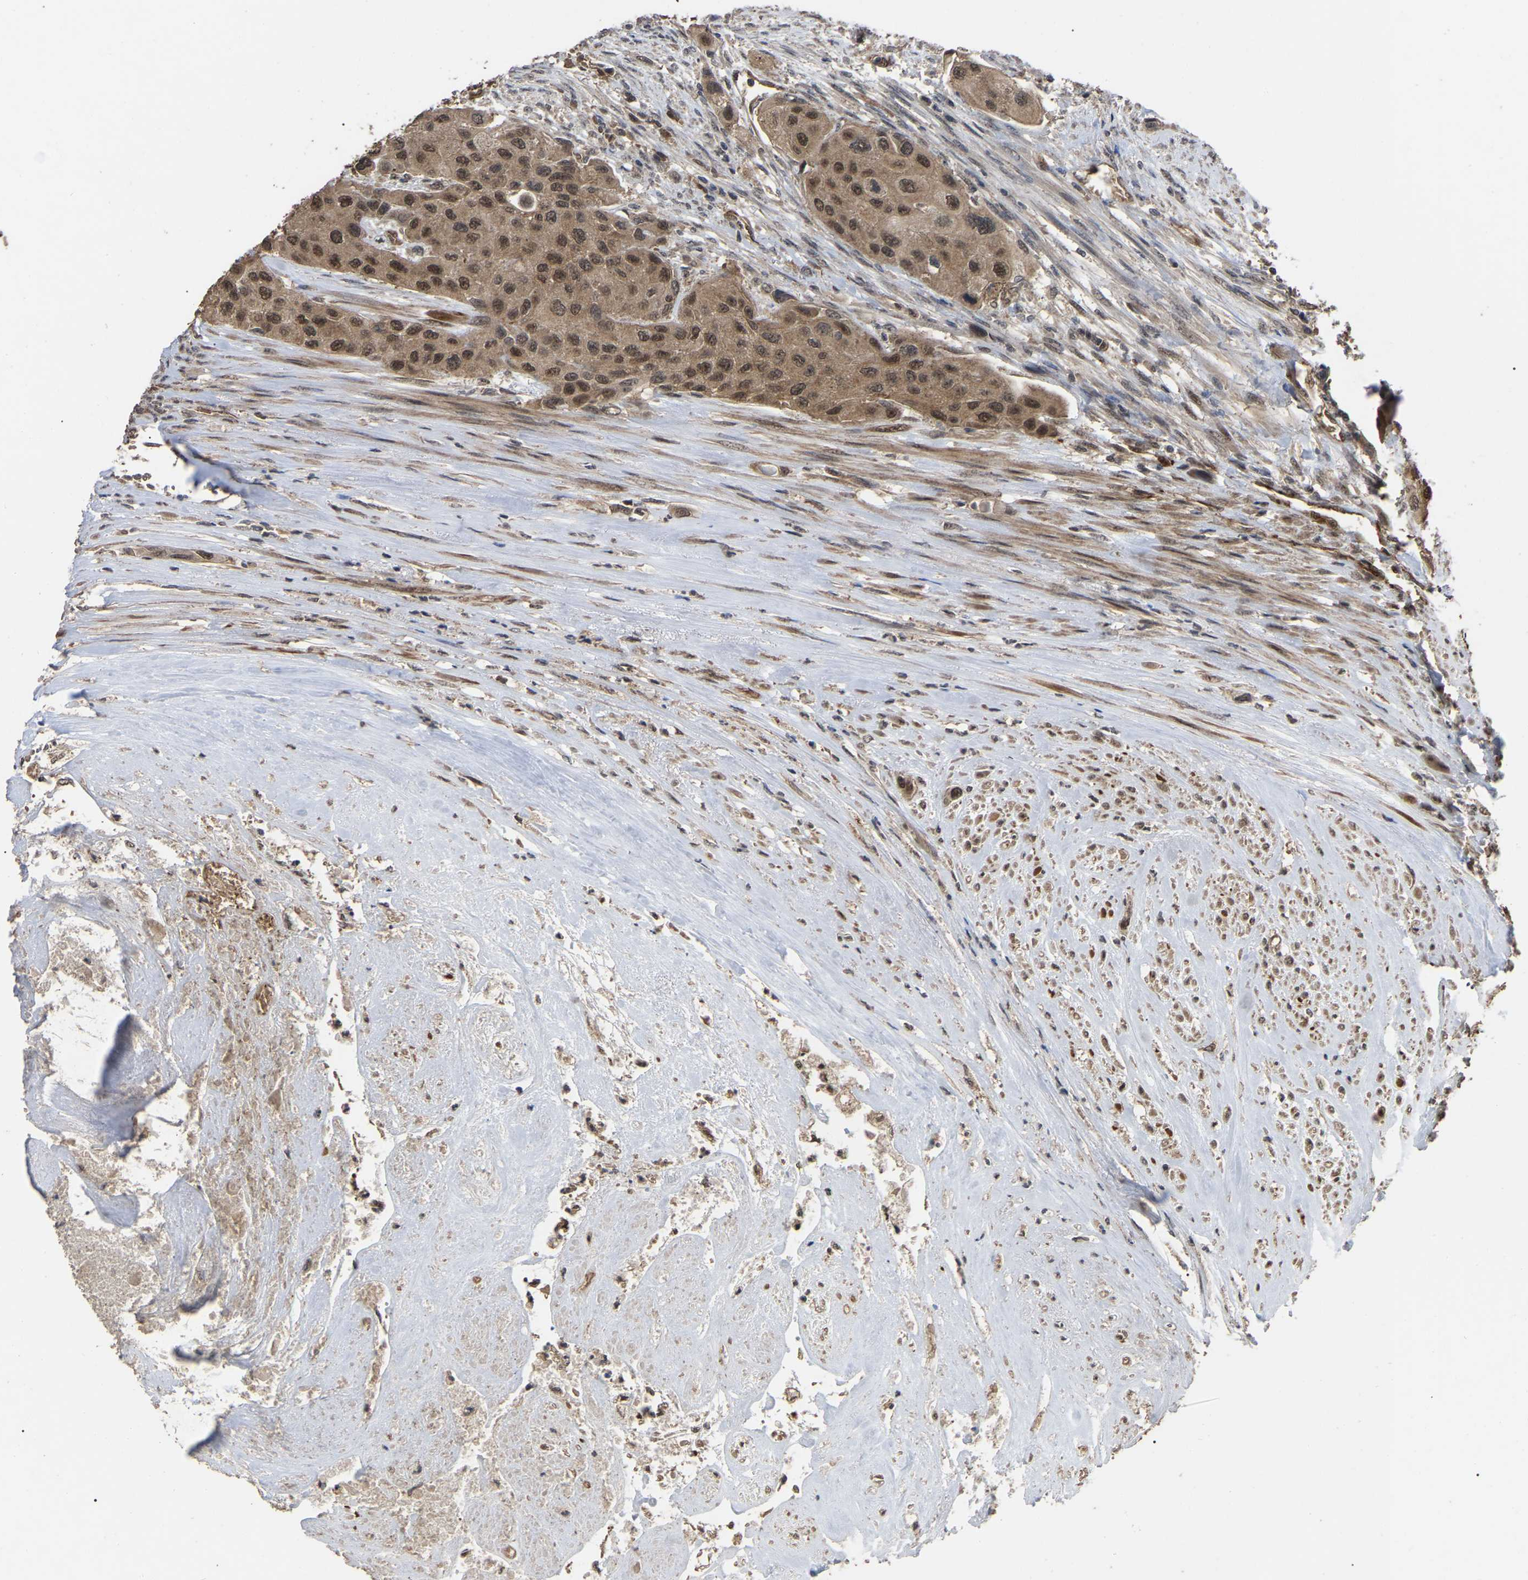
{"staining": {"intensity": "moderate", "quantity": ">75%", "location": "cytoplasmic/membranous,nuclear"}, "tissue": "urothelial cancer", "cell_type": "Tumor cells", "image_type": "cancer", "snomed": [{"axis": "morphology", "description": "Urothelial carcinoma, High grade"}, {"axis": "topography", "description": "Urinary bladder"}], "caption": "Moderate cytoplasmic/membranous and nuclear expression for a protein is appreciated in about >75% of tumor cells of urothelial cancer using immunohistochemistry (IHC).", "gene": "FAM161B", "patient": {"sex": "female", "age": 56}}